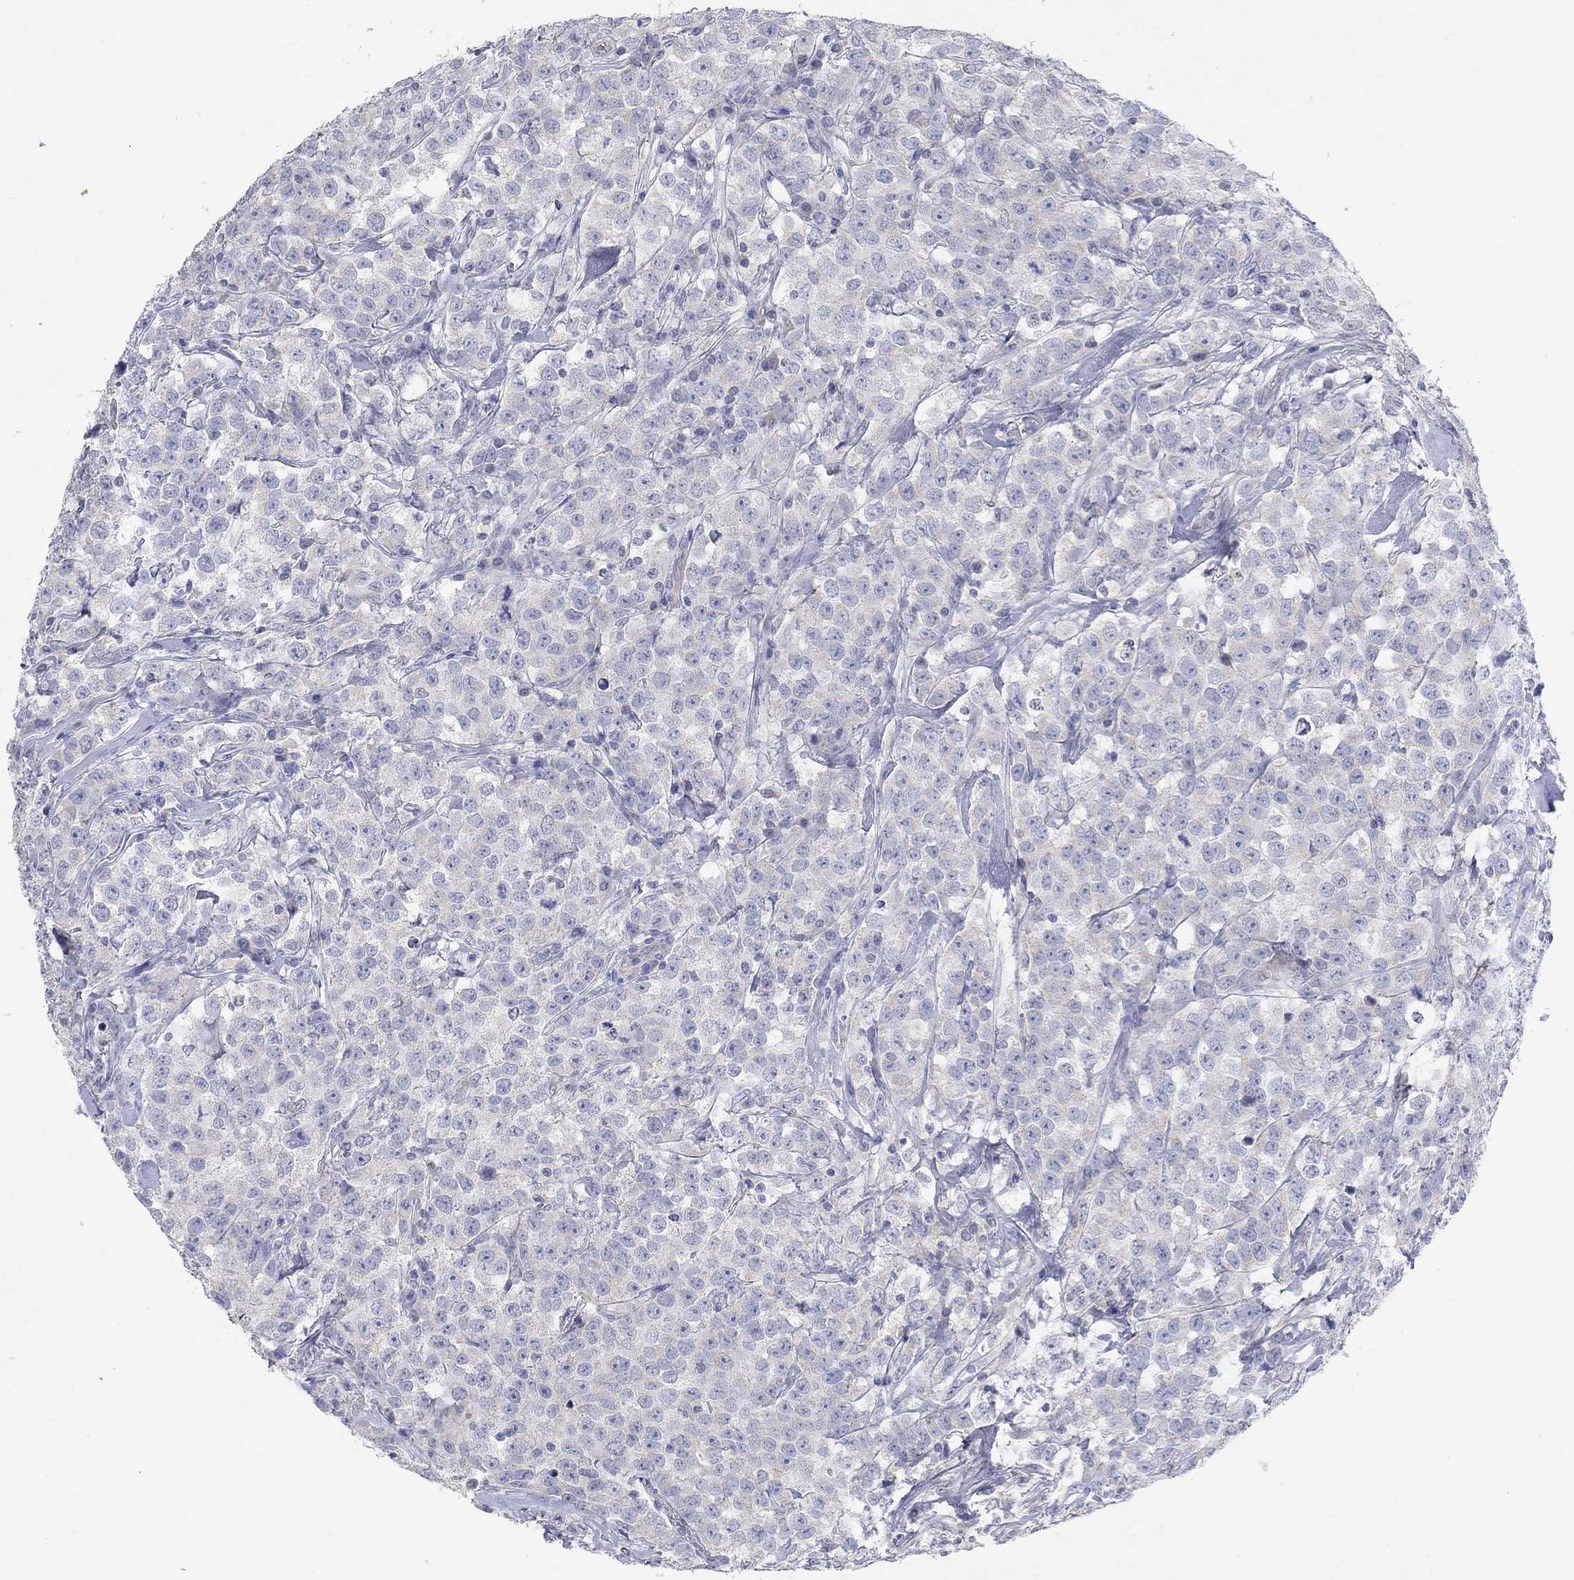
{"staining": {"intensity": "negative", "quantity": "none", "location": "none"}, "tissue": "testis cancer", "cell_type": "Tumor cells", "image_type": "cancer", "snomed": [{"axis": "morphology", "description": "Seminoma, NOS"}, {"axis": "topography", "description": "Testis"}], "caption": "Human seminoma (testis) stained for a protein using immunohistochemistry (IHC) displays no staining in tumor cells.", "gene": "KRT40", "patient": {"sex": "male", "age": 59}}